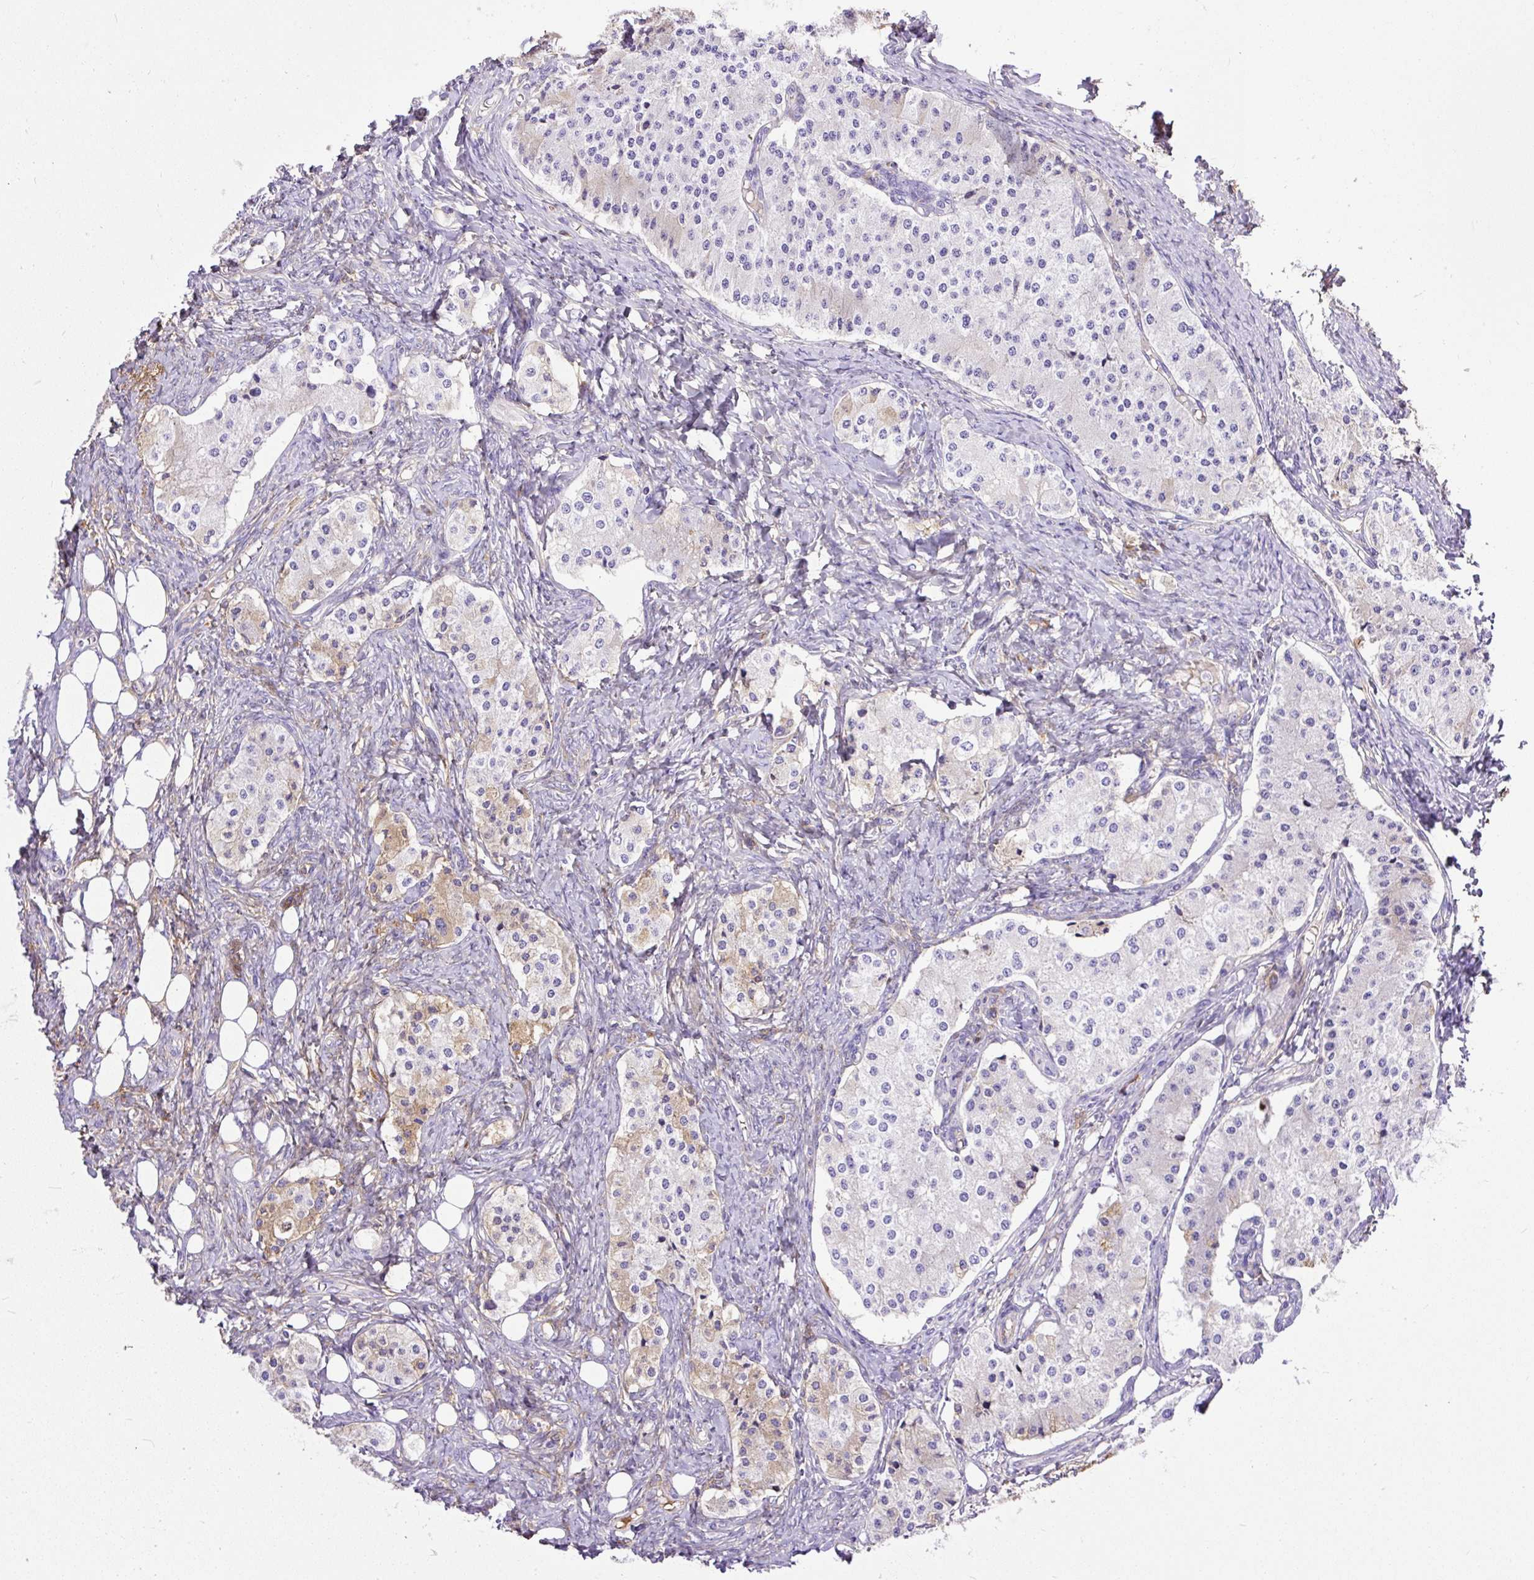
{"staining": {"intensity": "moderate", "quantity": "<25%", "location": "cytoplasmic/membranous"}, "tissue": "carcinoid", "cell_type": "Tumor cells", "image_type": "cancer", "snomed": [{"axis": "morphology", "description": "Carcinoid, malignant, NOS"}, {"axis": "topography", "description": "Colon"}], "caption": "Immunohistochemistry image of neoplastic tissue: human carcinoid stained using immunohistochemistry (IHC) shows low levels of moderate protein expression localized specifically in the cytoplasmic/membranous of tumor cells, appearing as a cytoplasmic/membranous brown color.", "gene": "CLEC3B", "patient": {"sex": "female", "age": 52}}